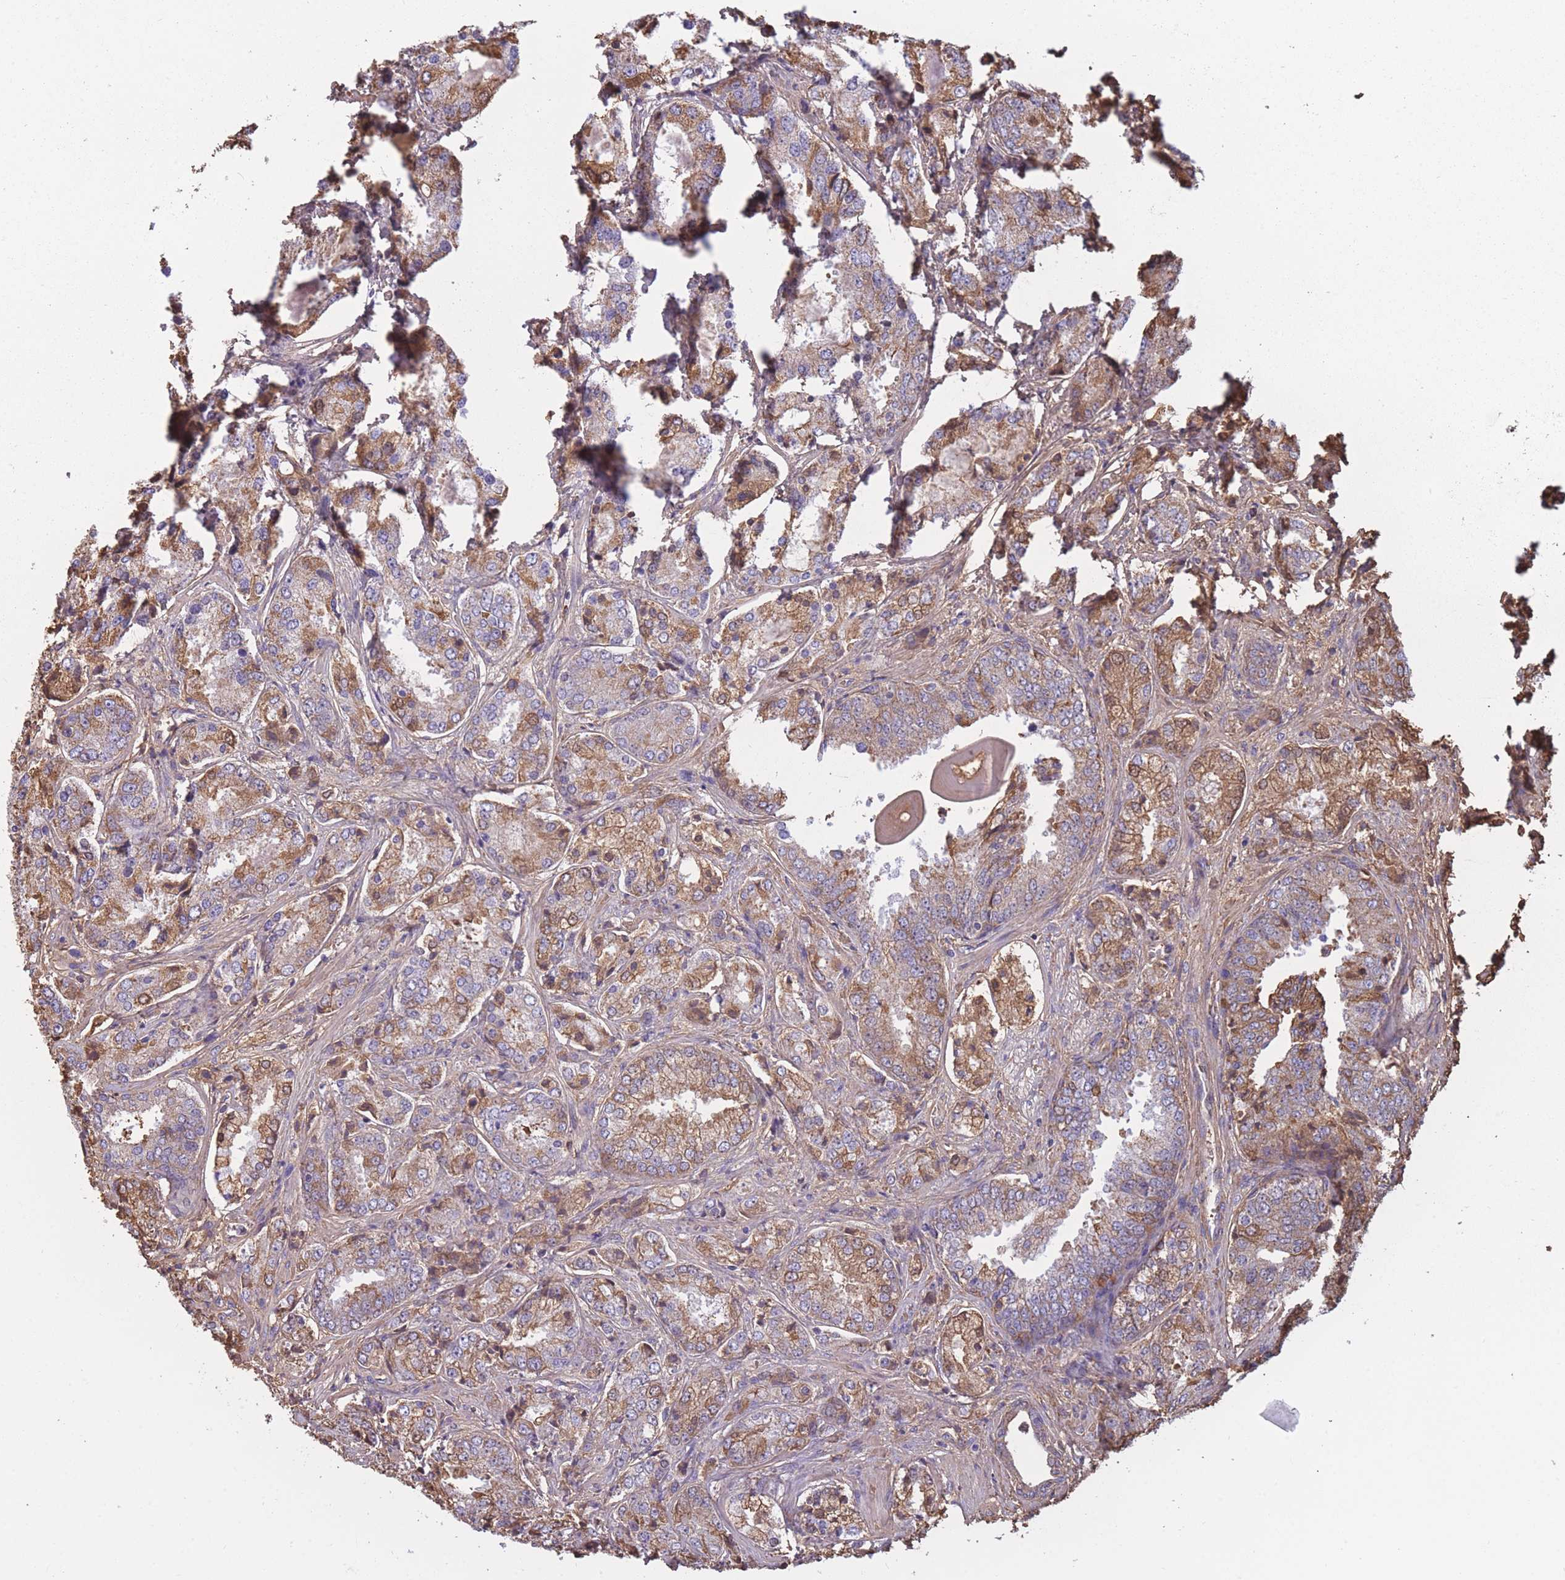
{"staining": {"intensity": "moderate", "quantity": "25%-75%", "location": "cytoplasmic/membranous"}, "tissue": "prostate cancer", "cell_type": "Tumor cells", "image_type": "cancer", "snomed": [{"axis": "morphology", "description": "Adenocarcinoma, High grade"}, {"axis": "topography", "description": "Prostate"}], "caption": "Immunohistochemistry photomicrograph of prostate cancer stained for a protein (brown), which demonstrates medium levels of moderate cytoplasmic/membranous staining in about 25%-75% of tumor cells.", "gene": "KAT2A", "patient": {"sex": "male", "age": 63}}